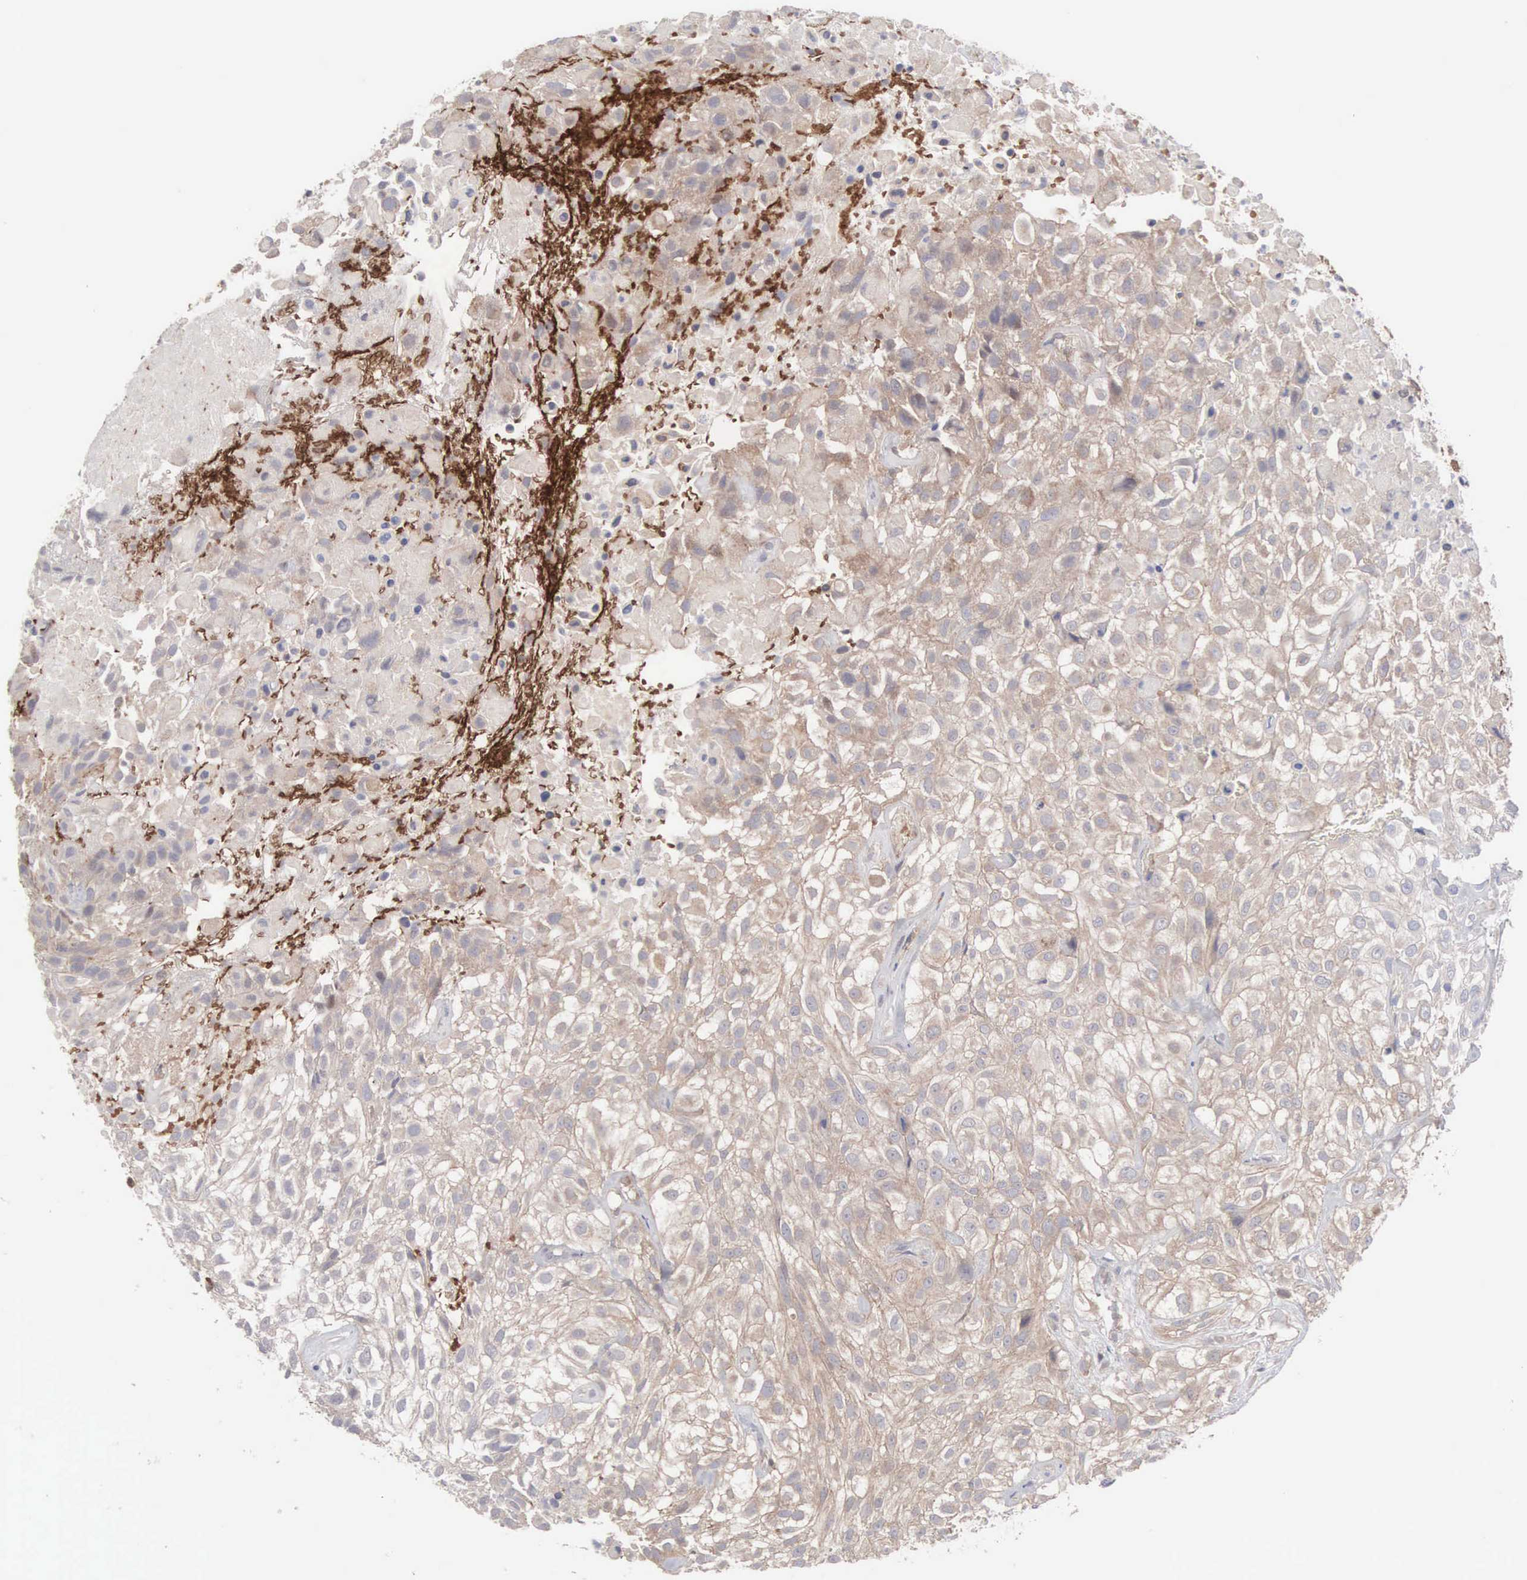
{"staining": {"intensity": "moderate", "quantity": ">75%", "location": "cytoplasmic/membranous"}, "tissue": "urothelial cancer", "cell_type": "Tumor cells", "image_type": "cancer", "snomed": [{"axis": "morphology", "description": "Urothelial carcinoma, High grade"}, {"axis": "topography", "description": "Urinary bladder"}], "caption": "Protein analysis of urothelial cancer tissue demonstrates moderate cytoplasmic/membranous expression in approximately >75% of tumor cells.", "gene": "INF2", "patient": {"sex": "male", "age": 56}}